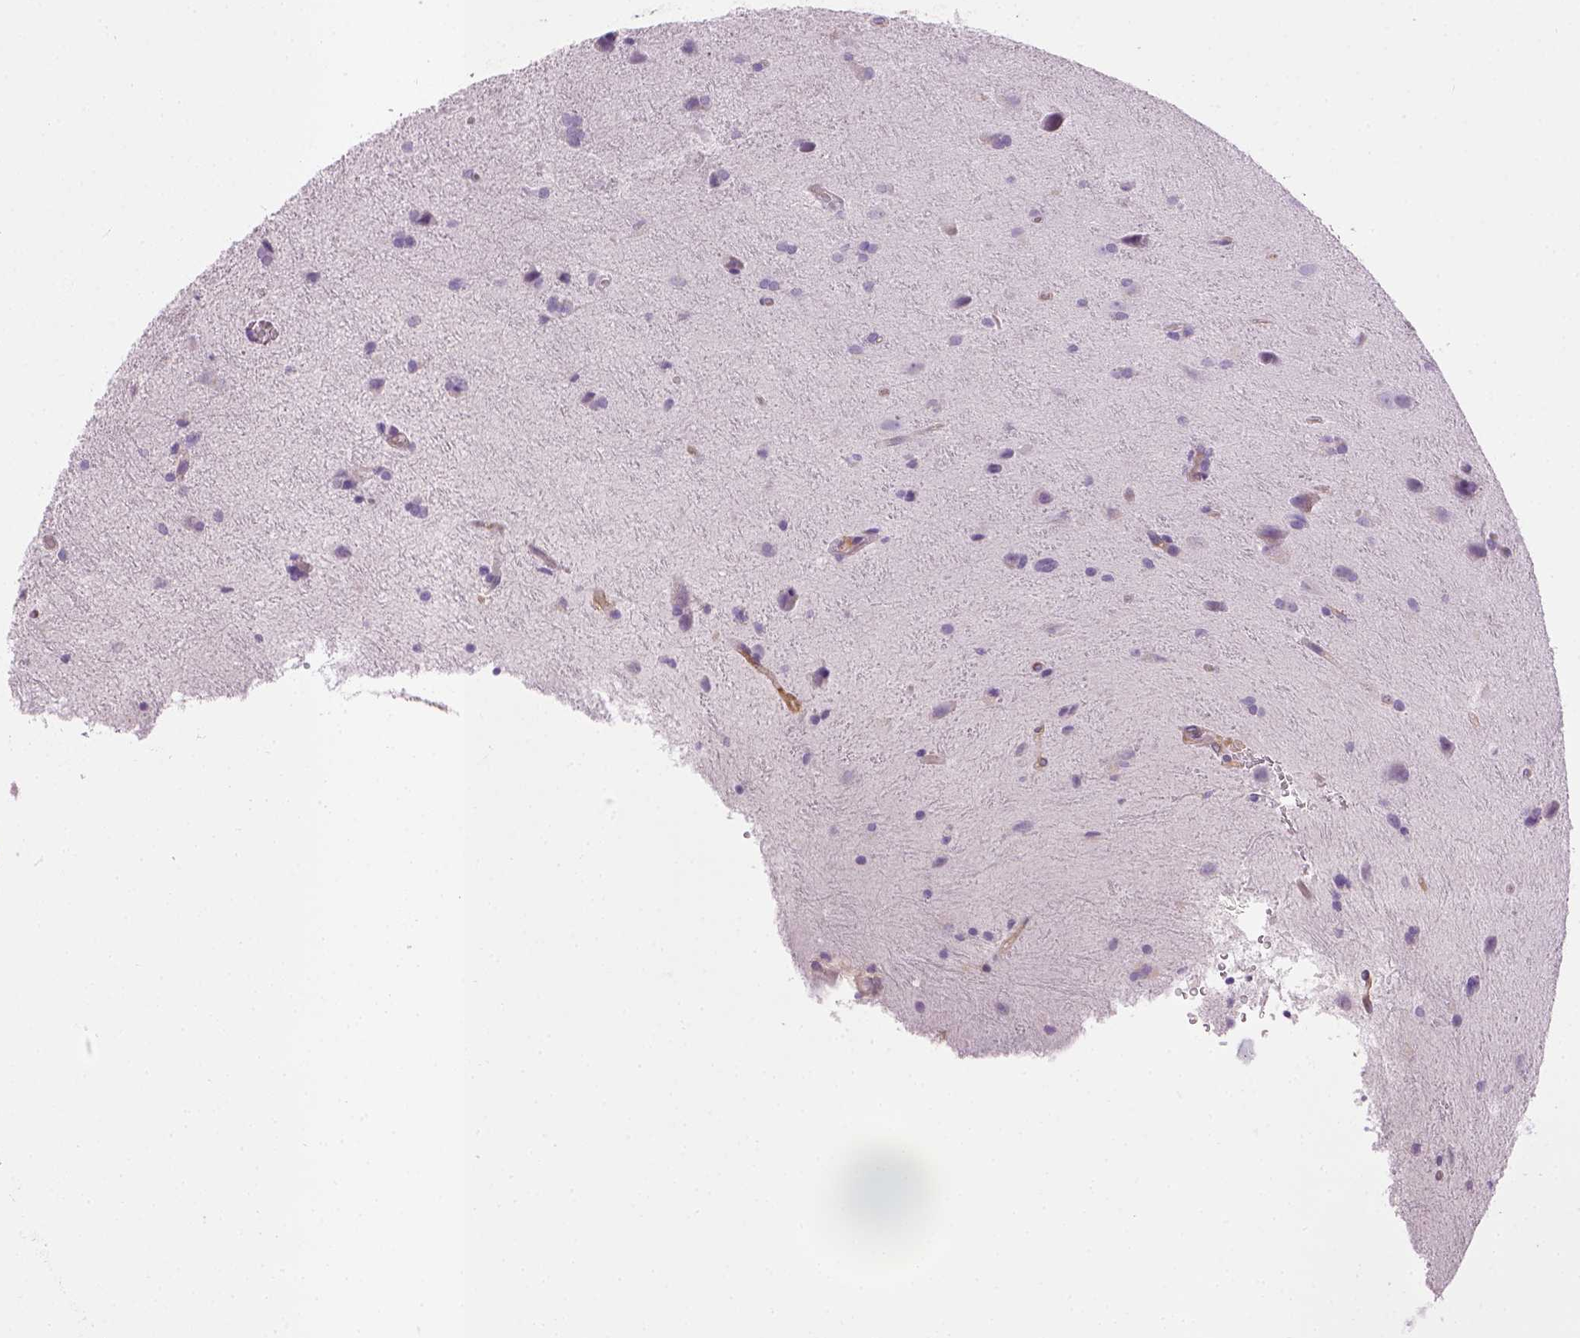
{"staining": {"intensity": "negative", "quantity": "none", "location": "none"}, "tissue": "glioma", "cell_type": "Tumor cells", "image_type": "cancer", "snomed": [{"axis": "morphology", "description": "Glioma, malignant, Low grade"}, {"axis": "topography", "description": "Brain"}], "caption": "A photomicrograph of glioma stained for a protein shows no brown staining in tumor cells. The staining is performed using DAB brown chromogen with nuclei counter-stained in using hematoxylin.", "gene": "ENG", "patient": {"sex": "male", "age": 58}}